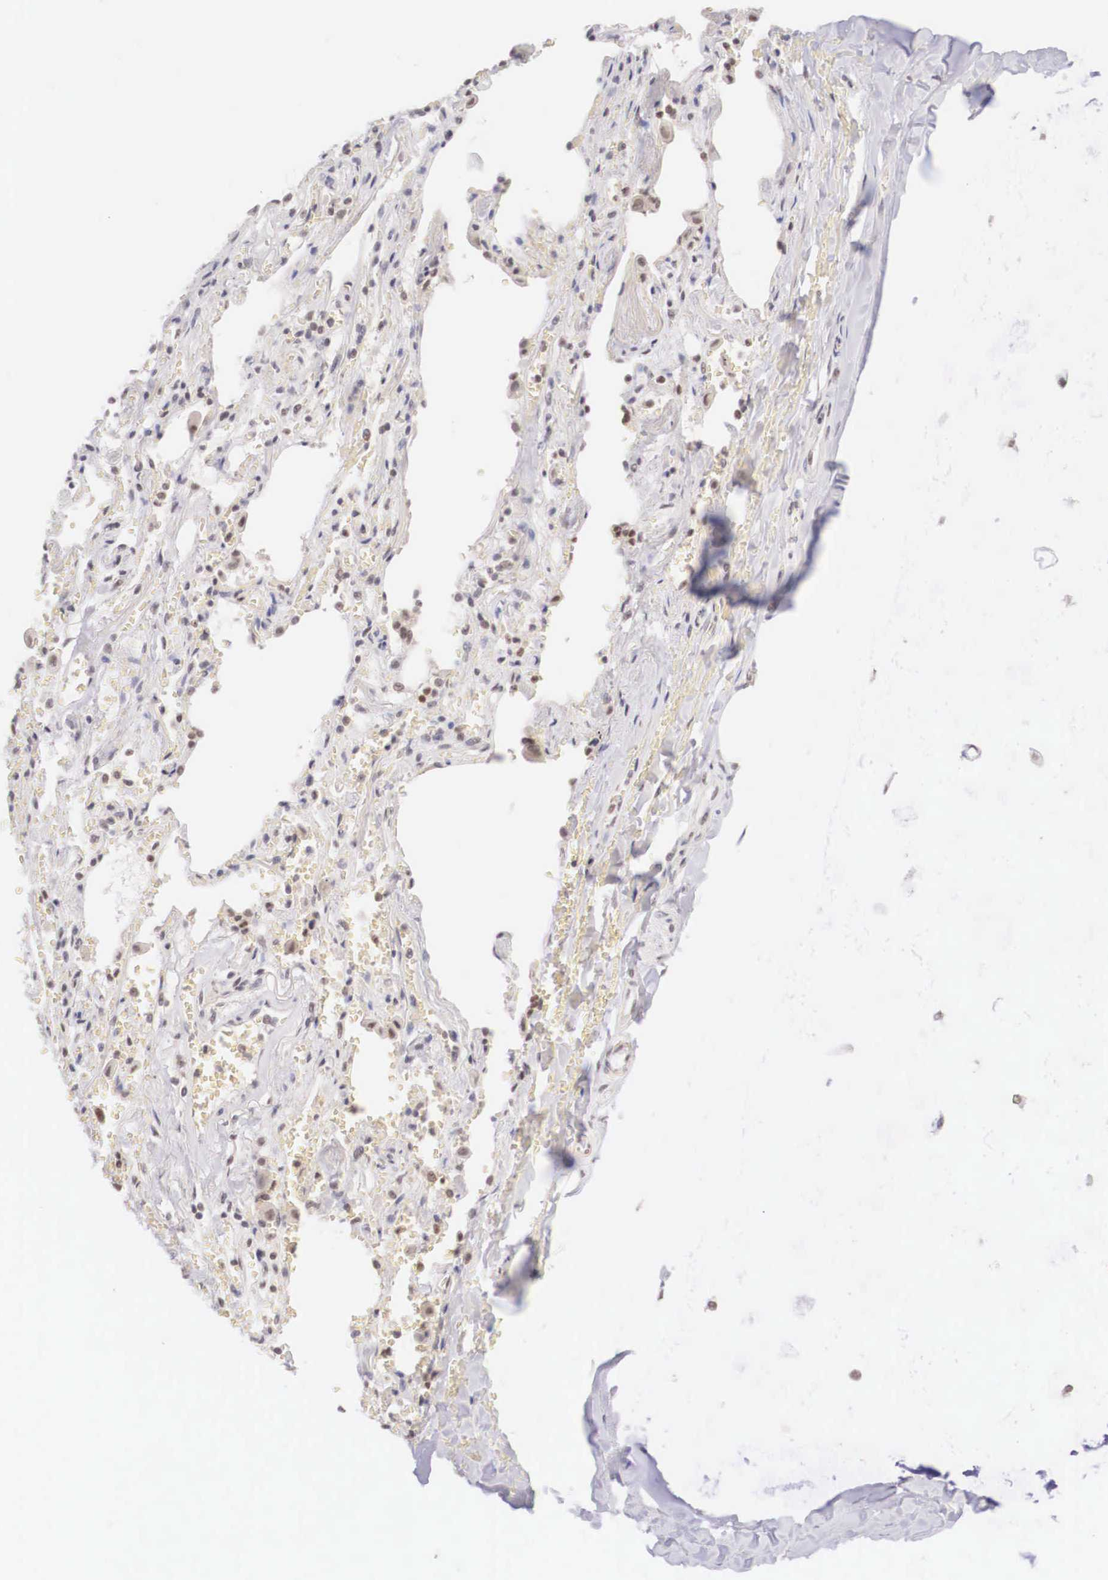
{"staining": {"intensity": "moderate", "quantity": ">75%", "location": "nuclear"}, "tissue": "adipose tissue", "cell_type": "Adipocytes", "image_type": "normal", "snomed": [{"axis": "morphology", "description": "Normal tissue, NOS"}, {"axis": "topography", "description": "Cartilage tissue"}, {"axis": "topography", "description": "Lung"}], "caption": "The micrograph demonstrates staining of normal adipose tissue, revealing moderate nuclear protein positivity (brown color) within adipocytes. Using DAB (brown) and hematoxylin (blue) stains, captured at high magnification using brightfield microscopy.", "gene": "ZNF275", "patient": {"sex": "male", "age": 65}}